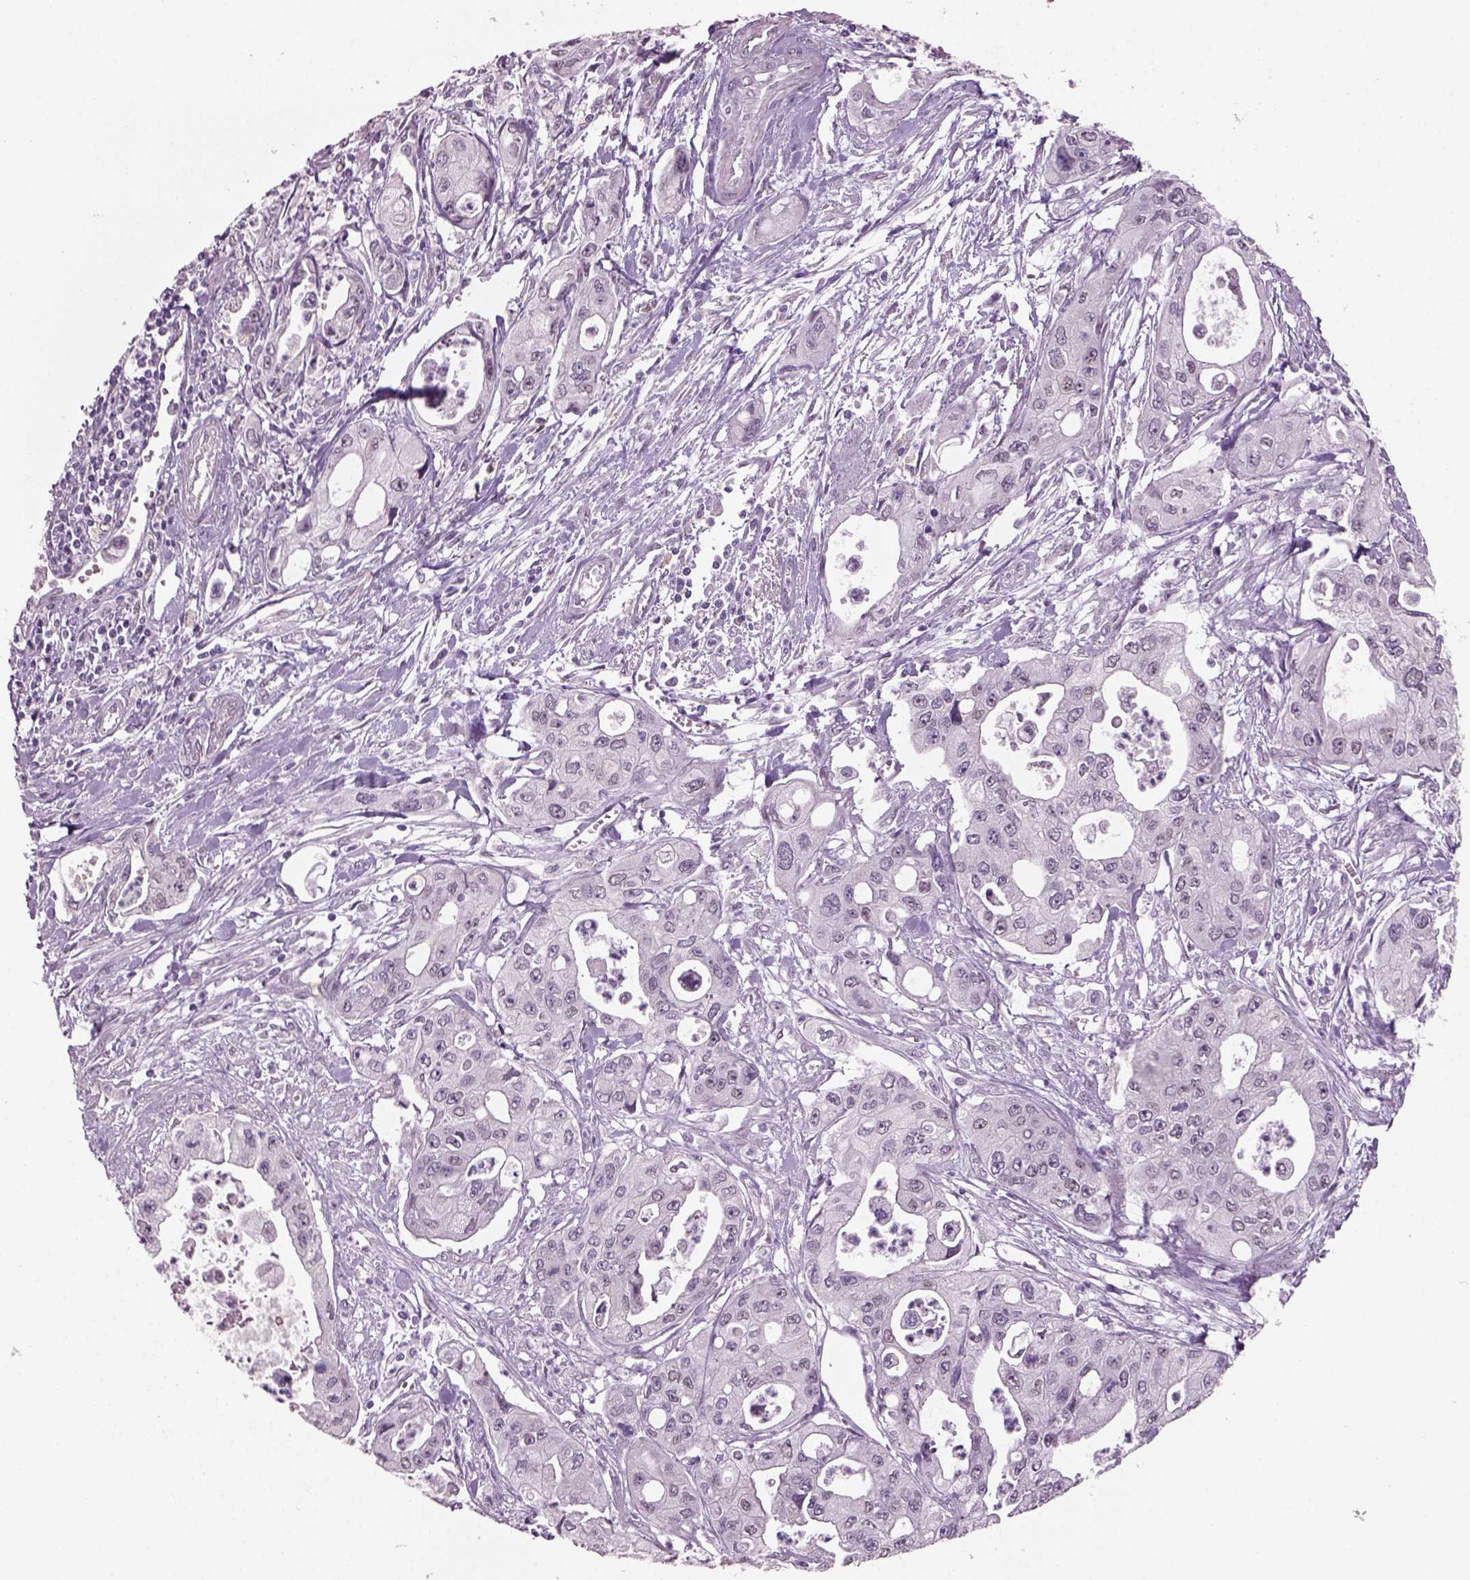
{"staining": {"intensity": "negative", "quantity": "none", "location": "none"}, "tissue": "pancreatic cancer", "cell_type": "Tumor cells", "image_type": "cancer", "snomed": [{"axis": "morphology", "description": "Adenocarcinoma, NOS"}, {"axis": "topography", "description": "Pancreas"}], "caption": "This histopathology image is of pancreatic cancer stained with immunohistochemistry (IHC) to label a protein in brown with the nuclei are counter-stained blue. There is no positivity in tumor cells.", "gene": "NAT8", "patient": {"sex": "male", "age": 70}}